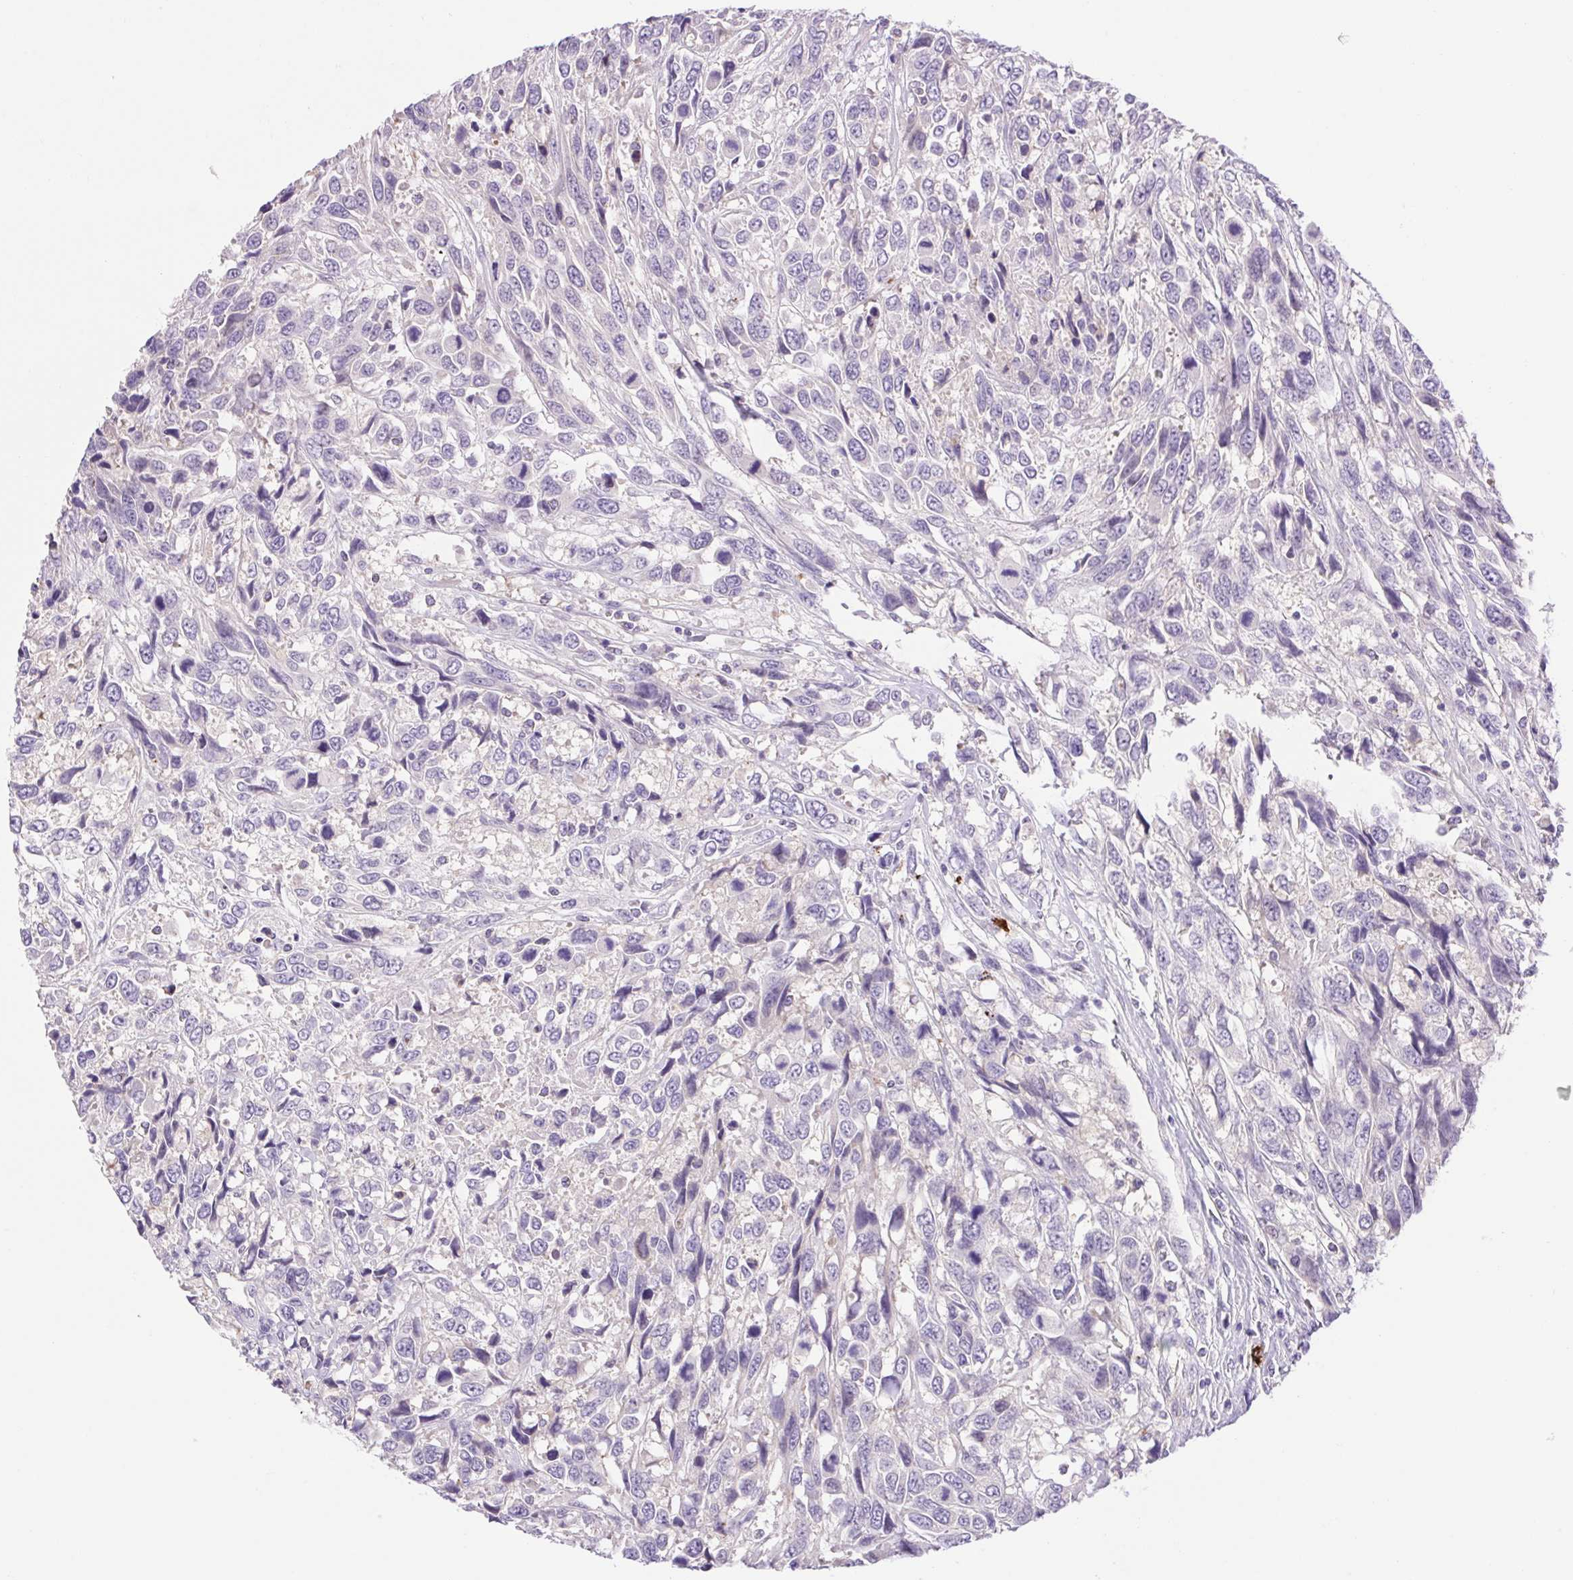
{"staining": {"intensity": "negative", "quantity": "none", "location": "none"}, "tissue": "urothelial cancer", "cell_type": "Tumor cells", "image_type": "cancer", "snomed": [{"axis": "morphology", "description": "Urothelial carcinoma, High grade"}, {"axis": "topography", "description": "Urinary bladder"}], "caption": "The photomicrograph demonstrates no staining of tumor cells in urothelial cancer.", "gene": "FAM177B", "patient": {"sex": "female", "age": 70}}